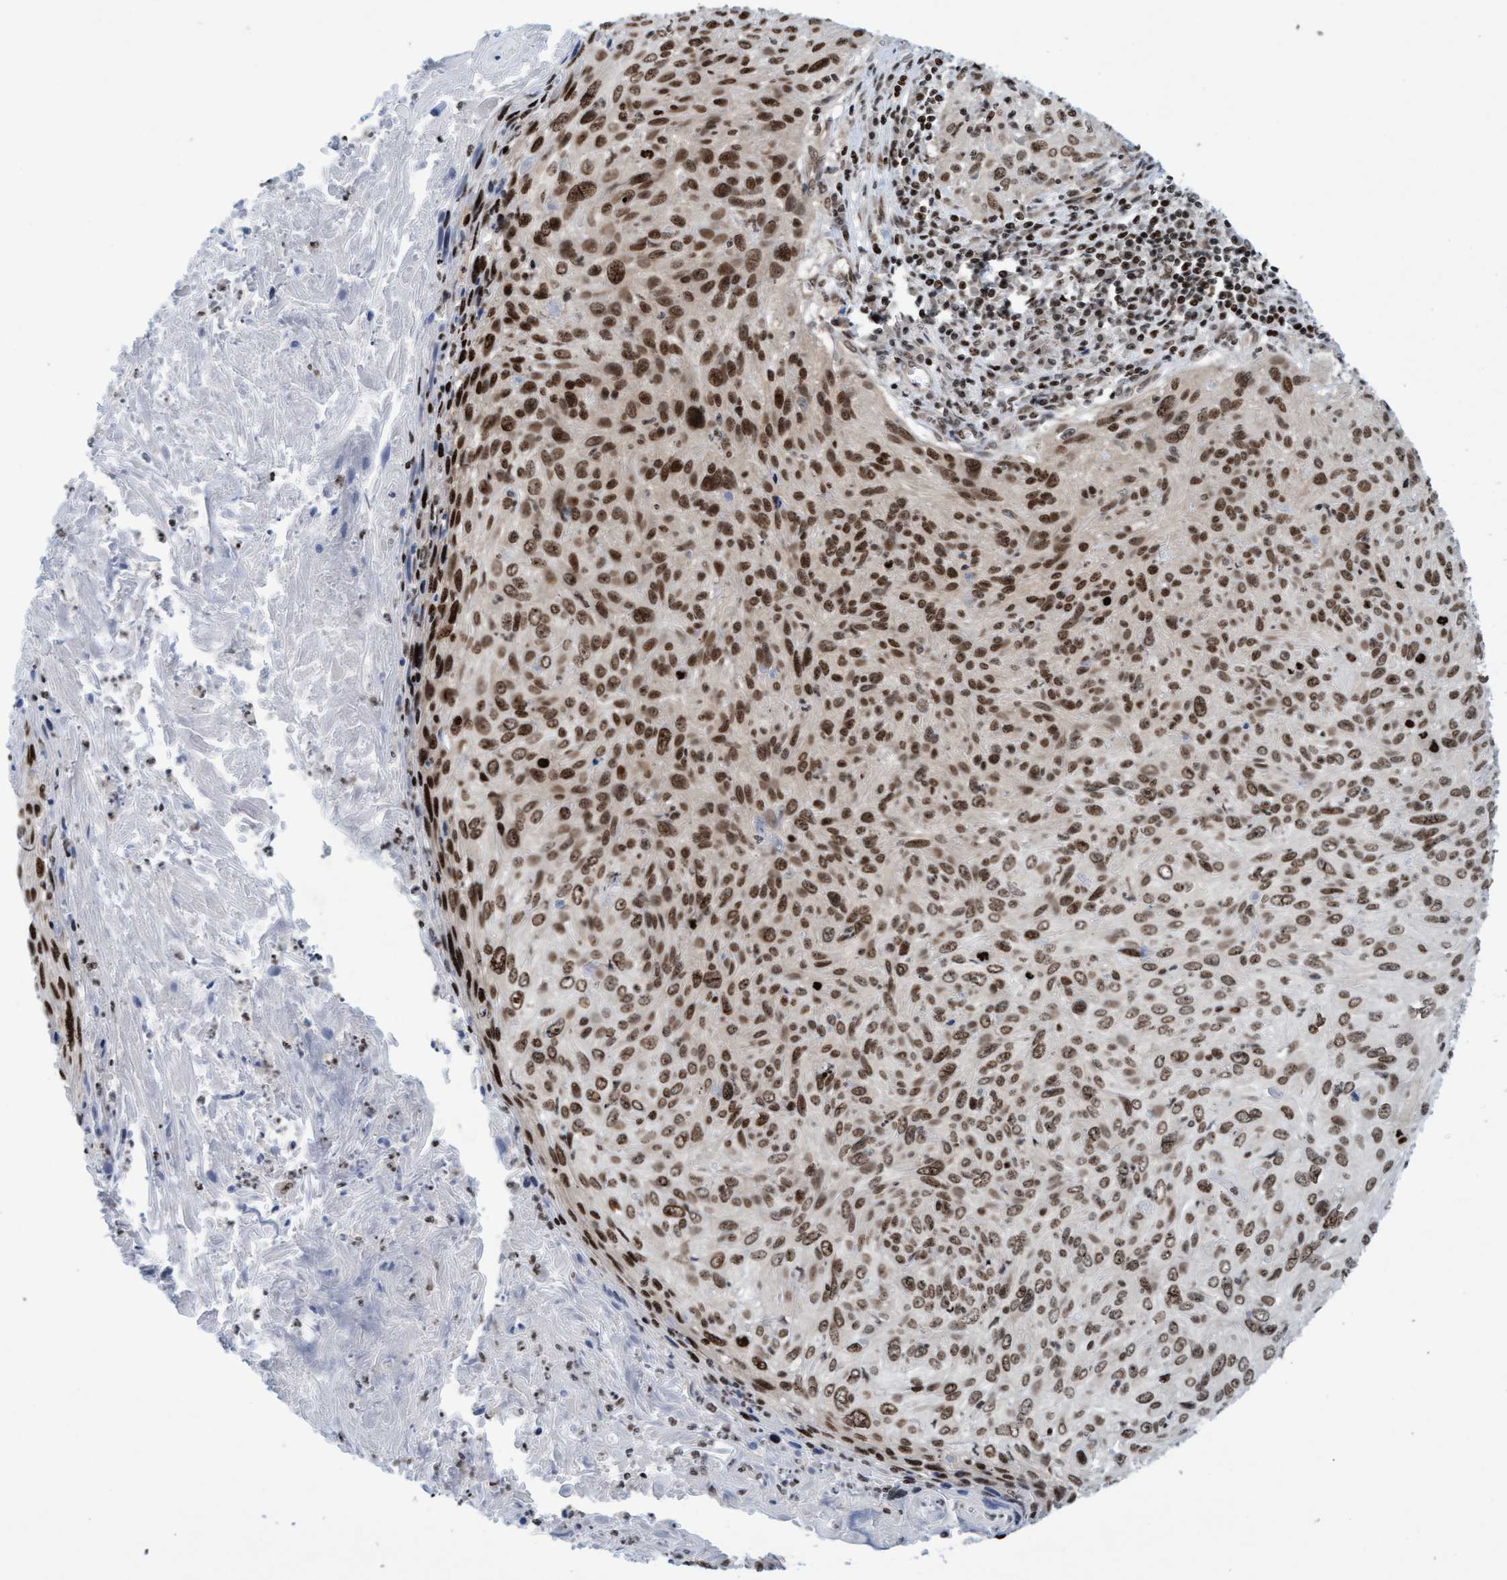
{"staining": {"intensity": "moderate", "quantity": ">75%", "location": "nuclear"}, "tissue": "cervical cancer", "cell_type": "Tumor cells", "image_type": "cancer", "snomed": [{"axis": "morphology", "description": "Squamous cell carcinoma, NOS"}, {"axis": "topography", "description": "Cervix"}], "caption": "Immunohistochemical staining of cervical squamous cell carcinoma exhibits medium levels of moderate nuclear staining in approximately >75% of tumor cells. (DAB IHC with brightfield microscopy, high magnification).", "gene": "GLRX2", "patient": {"sex": "female", "age": 51}}